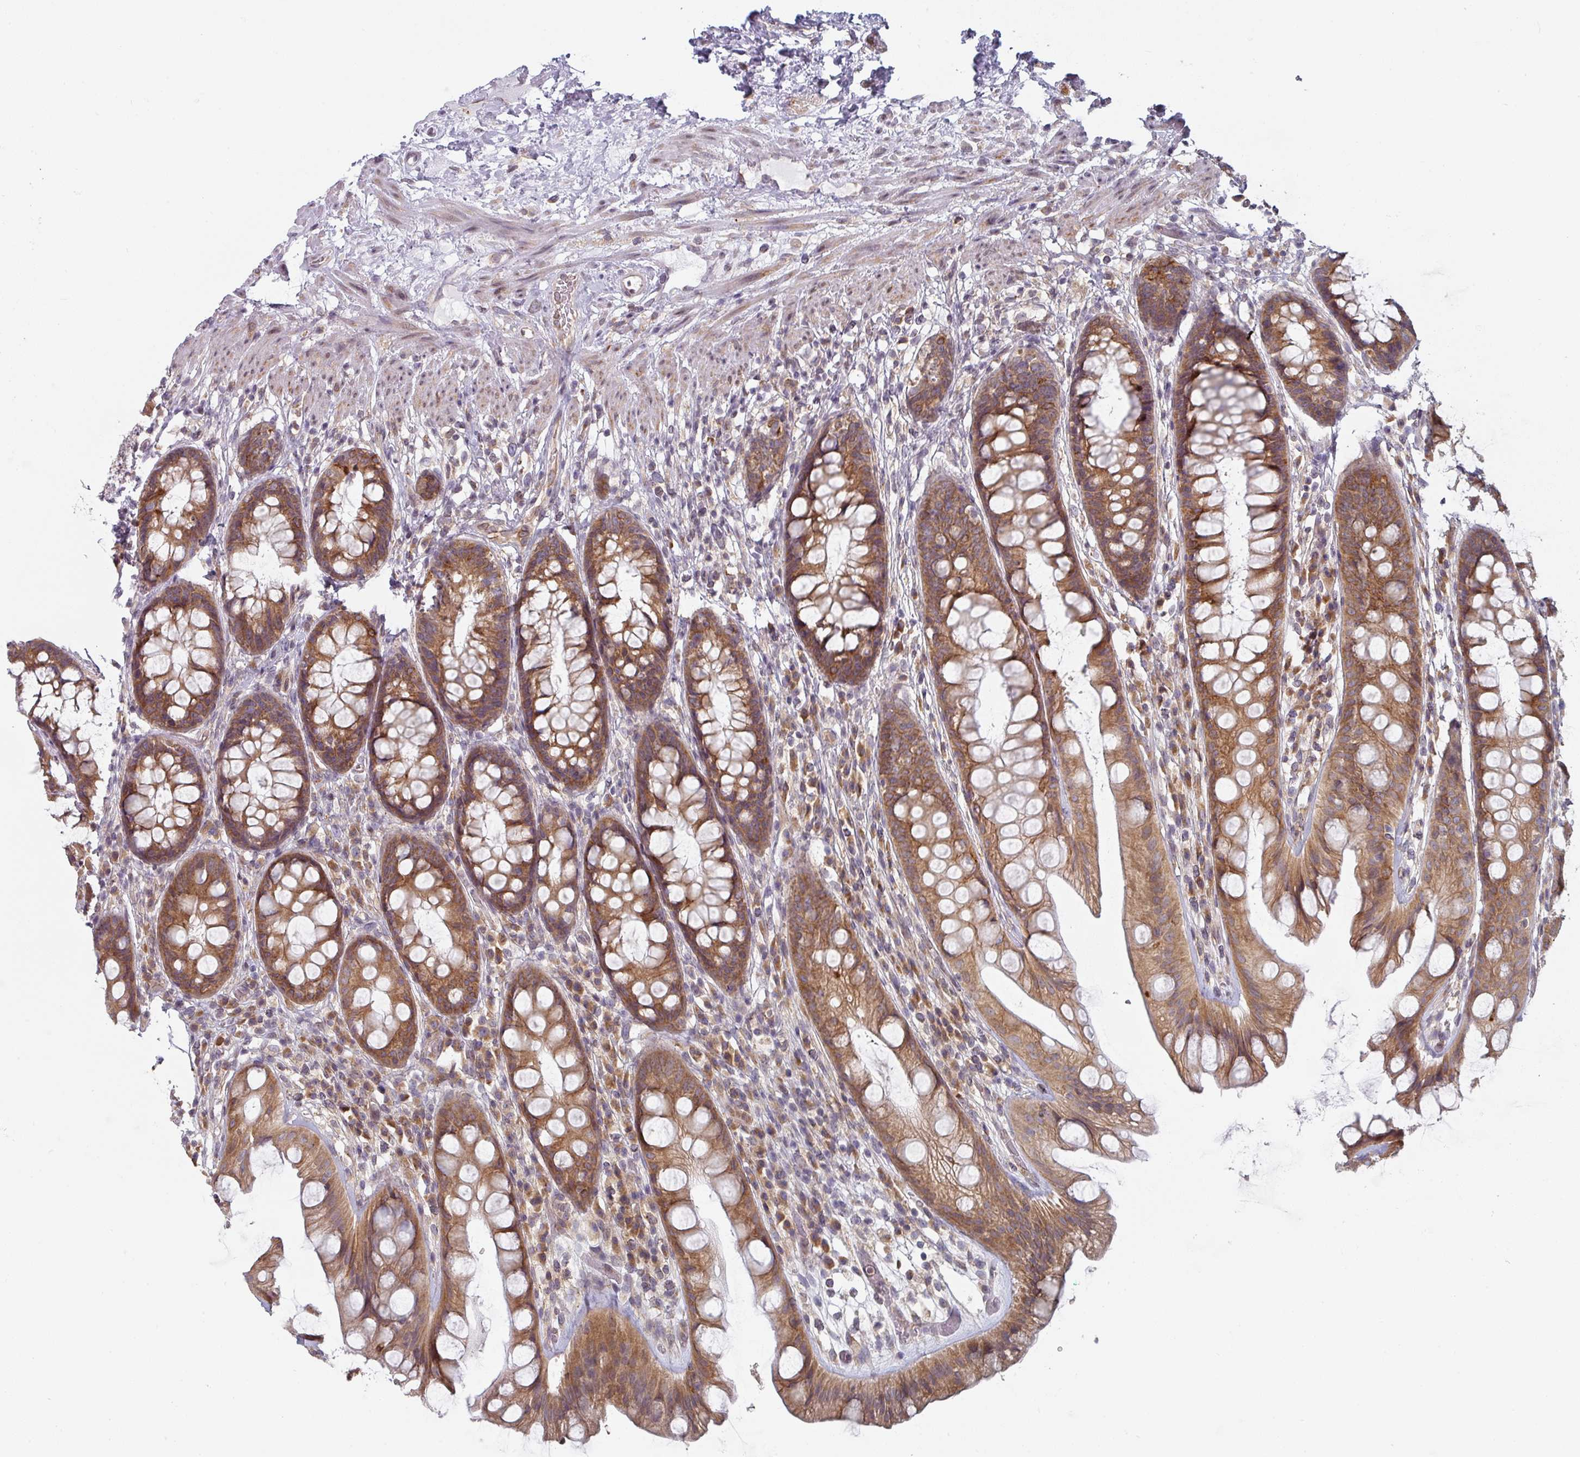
{"staining": {"intensity": "moderate", "quantity": ">75%", "location": "cytoplasmic/membranous"}, "tissue": "rectum", "cell_type": "Glandular cells", "image_type": "normal", "snomed": [{"axis": "morphology", "description": "Normal tissue, NOS"}, {"axis": "topography", "description": "Rectum"}], "caption": "This histopathology image demonstrates benign rectum stained with IHC to label a protein in brown. The cytoplasmic/membranous of glandular cells show moderate positivity for the protein. Nuclei are counter-stained blue.", "gene": "TAPT1", "patient": {"sex": "male", "age": 74}}